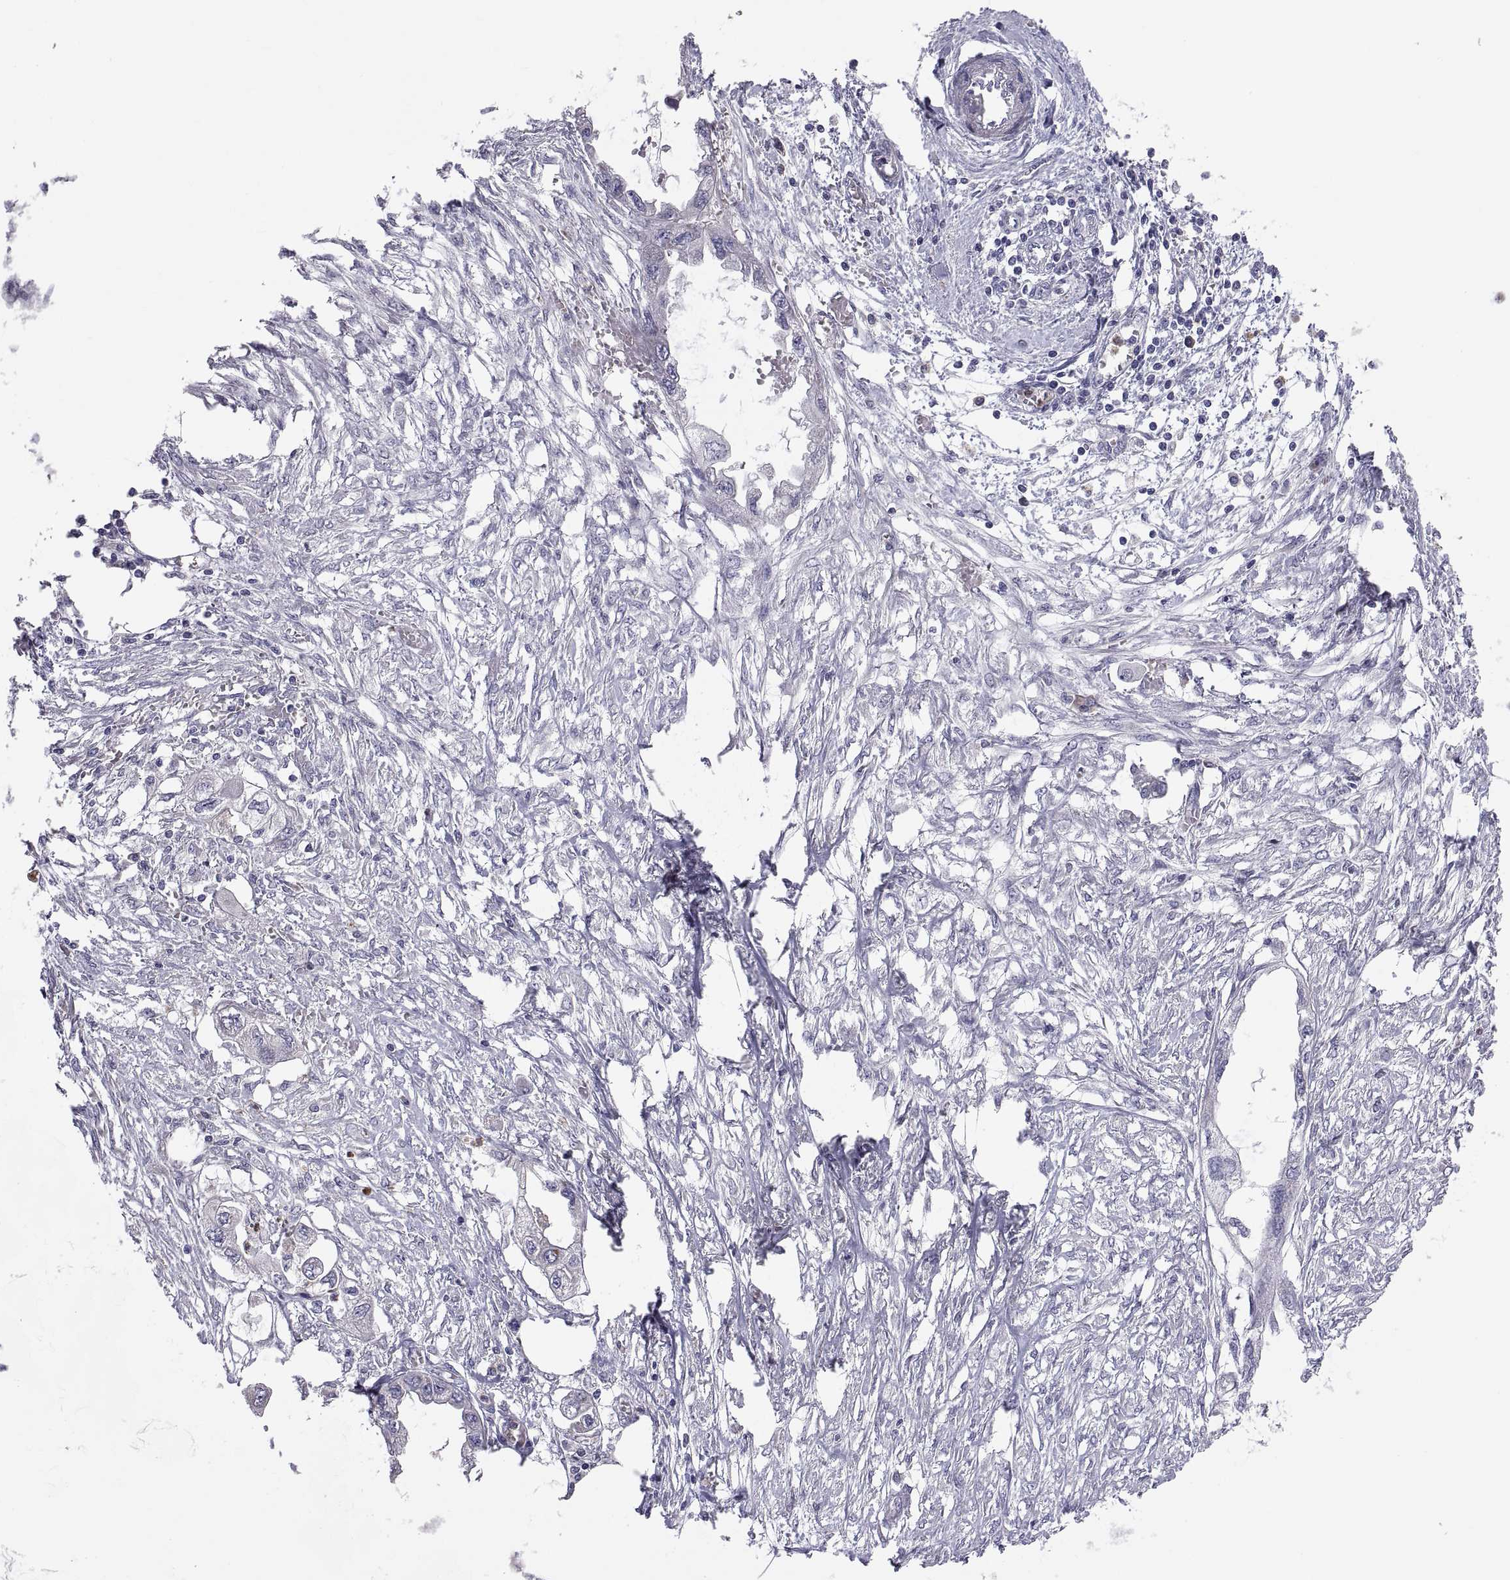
{"staining": {"intensity": "negative", "quantity": "none", "location": "none"}, "tissue": "endometrial cancer", "cell_type": "Tumor cells", "image_type": "cancer", "snomed": [{"axis": "morphology", "description": "Adenocarcinoma, NOS"}, {"axis": "morphology", "description": "Adenocarcinoma, metastatic, NOS"}, {"axis": "topography", "description": "Adipose tissue"}, {"axis": "topography", "description": "Endometrium"}], "caption": "DAB (3,3'-diaminobenzidine) immunohistochemical staining of endometrial cancer displays no significant positivity in tumor cells. (DAB (3,3'-diaminobenzidine) immunohistochemistry (IHC) with hematoxylin counter stain).", "gene": "PKP1", "patient": {"sex": "female", "age": 67}}